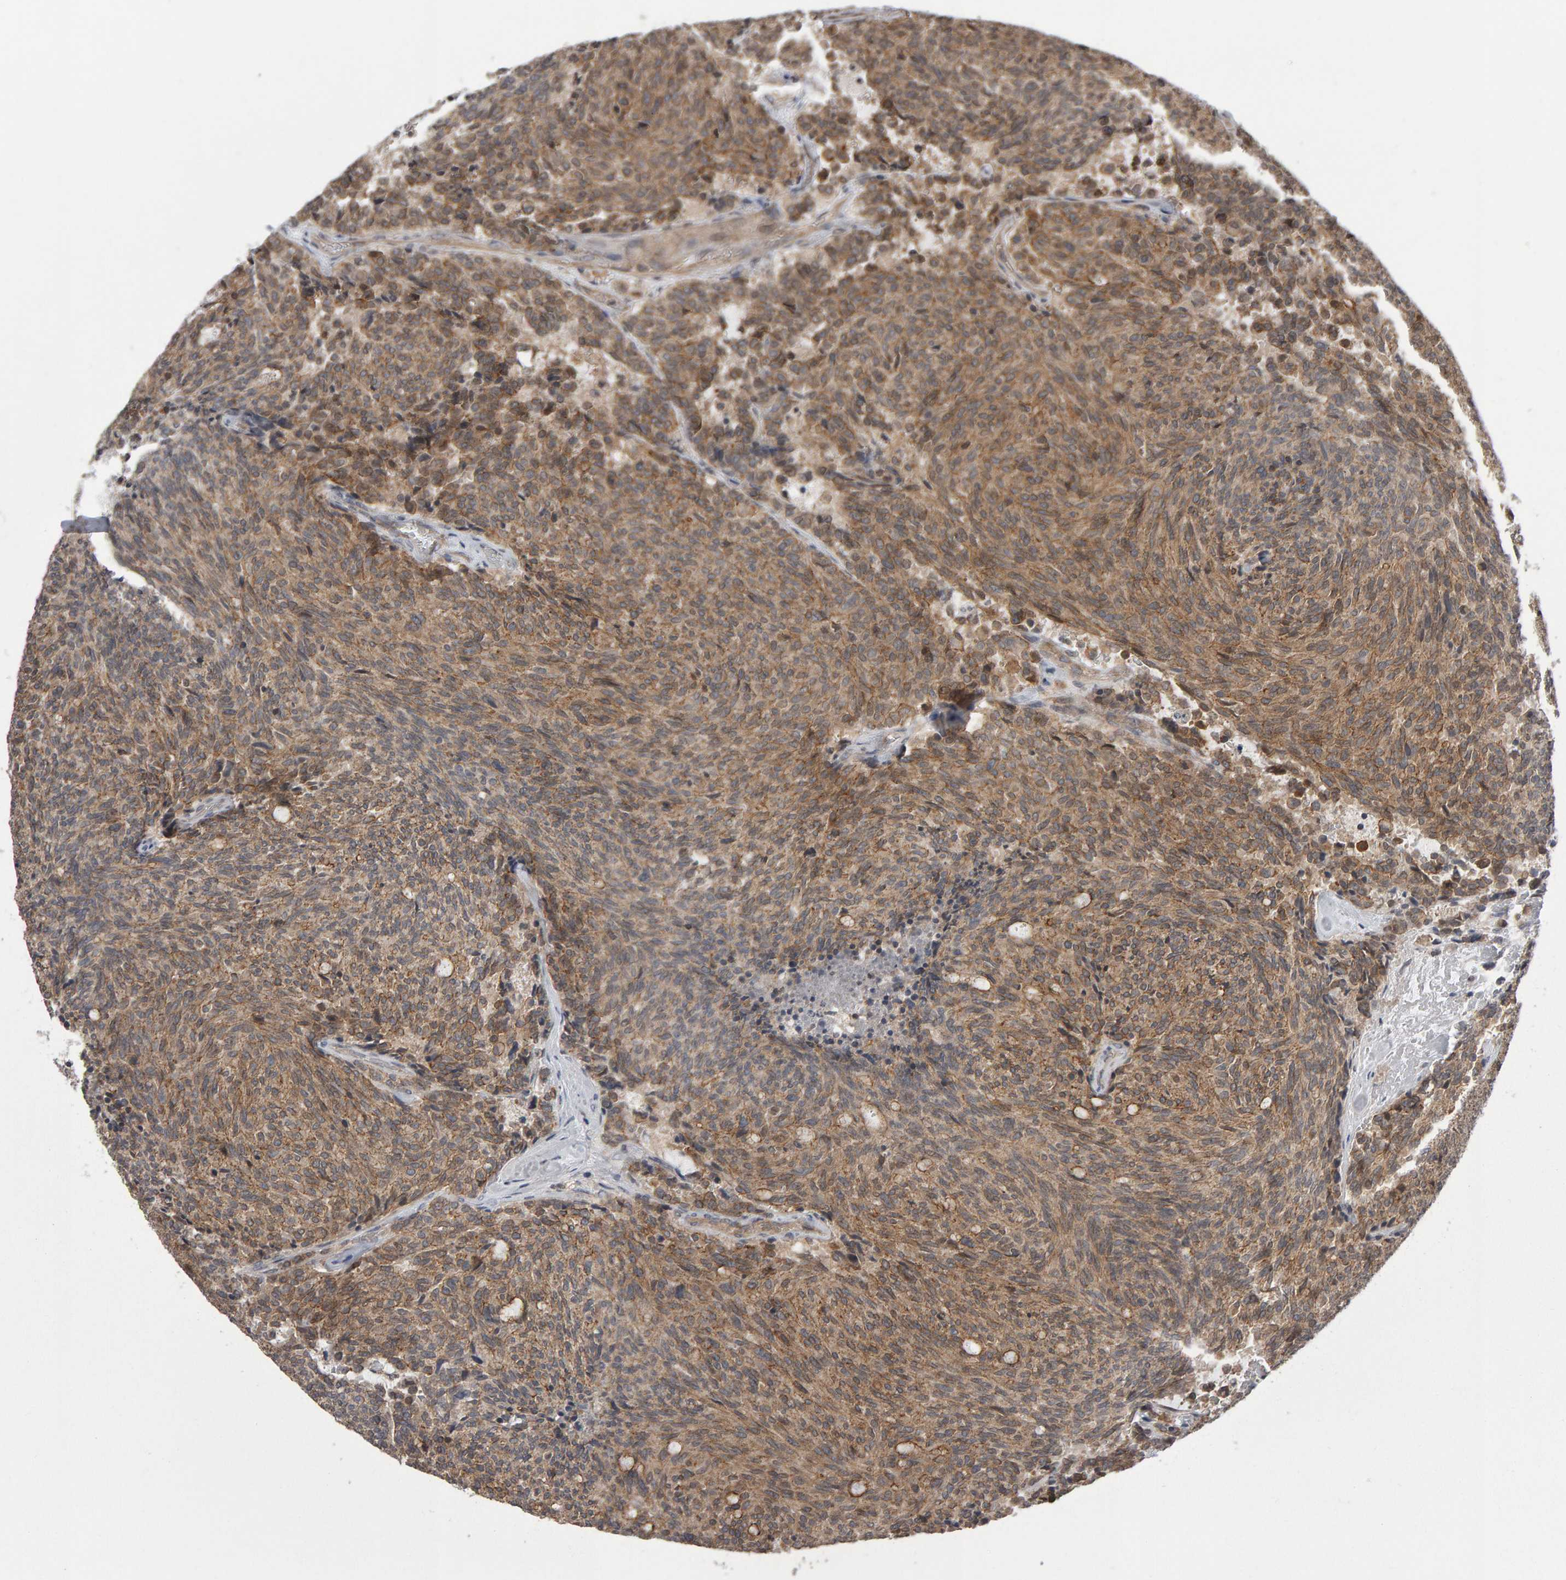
{"staining": {"intensity": "moderate", "quantity": ">75%", "location": "cytoplasmic/membranous"}, "tissue": "carcinoid", "cell_type": "Tumor cells", "image_type": "cancer", "snomed": [{"axis": "morphology", "description": "Carcinoid, malignant, NOS"}, {"axis": "topography", "description": "Pancreas"}], "caption": "Protein staining demonstrates moderate cytoplasmic/membranous positivity in approximately >75% of tumor cells in carcinoid (malignant). Nuclei are stained in blue.", "gene": "SCRIB", "patient": {"sex": "female", "age": 54}}